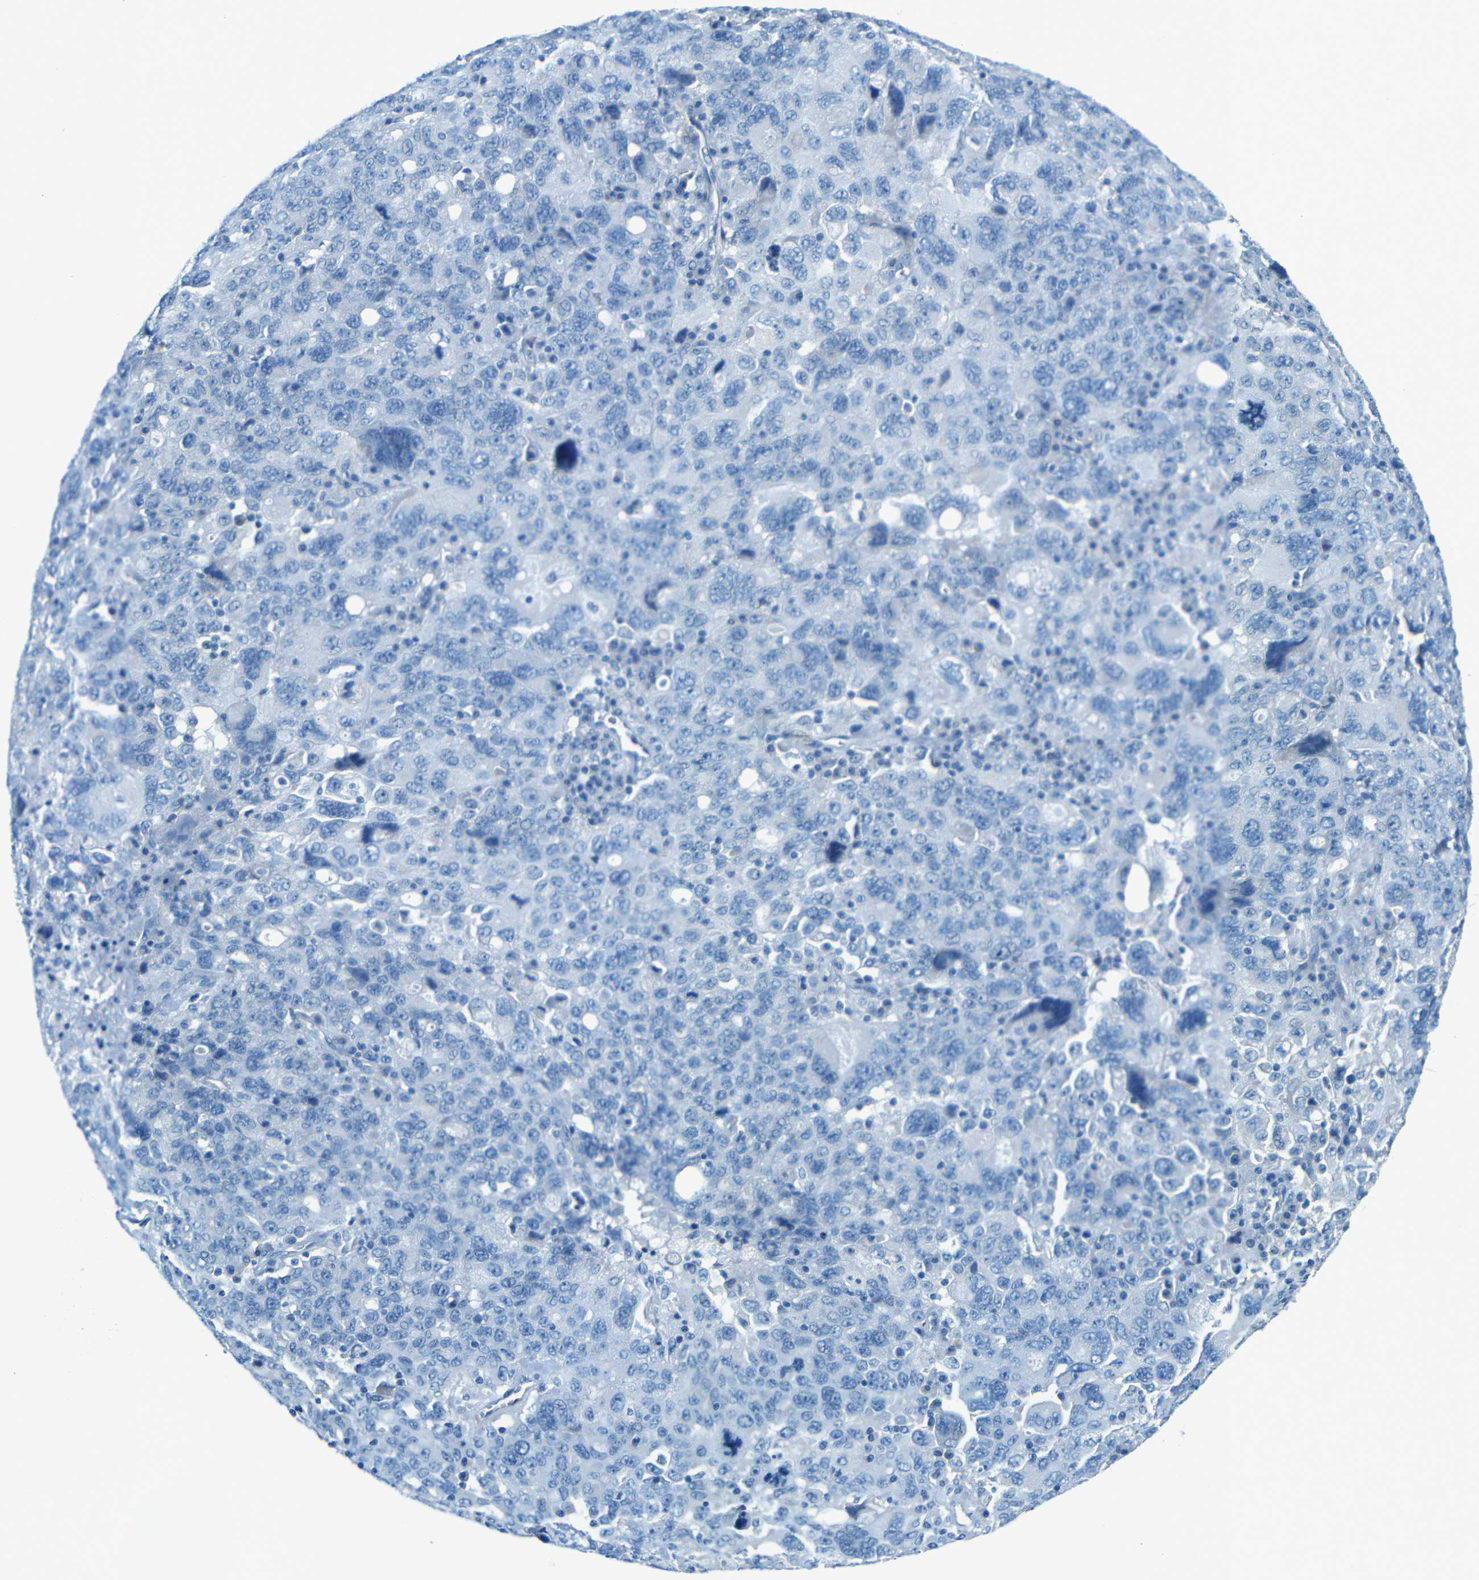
{"staining": {"intensity": "negative", "quantity": "none", "location": "none"}, "tissue": "ovarian cancer", "cell_type": "Tumor cells", "image_type": "cancer", "snomed": [{"axis": "morphology", "description": "Carcinoma, endometroid"}, {"axis": "topography", "description": "Ovary"}], "caption": "DAB immunohistochemical staining of ovarian cancer displays no significant expression in tumor cells.", "gene": "MAP2", "patient": {"sex": "female", "age": 62}}